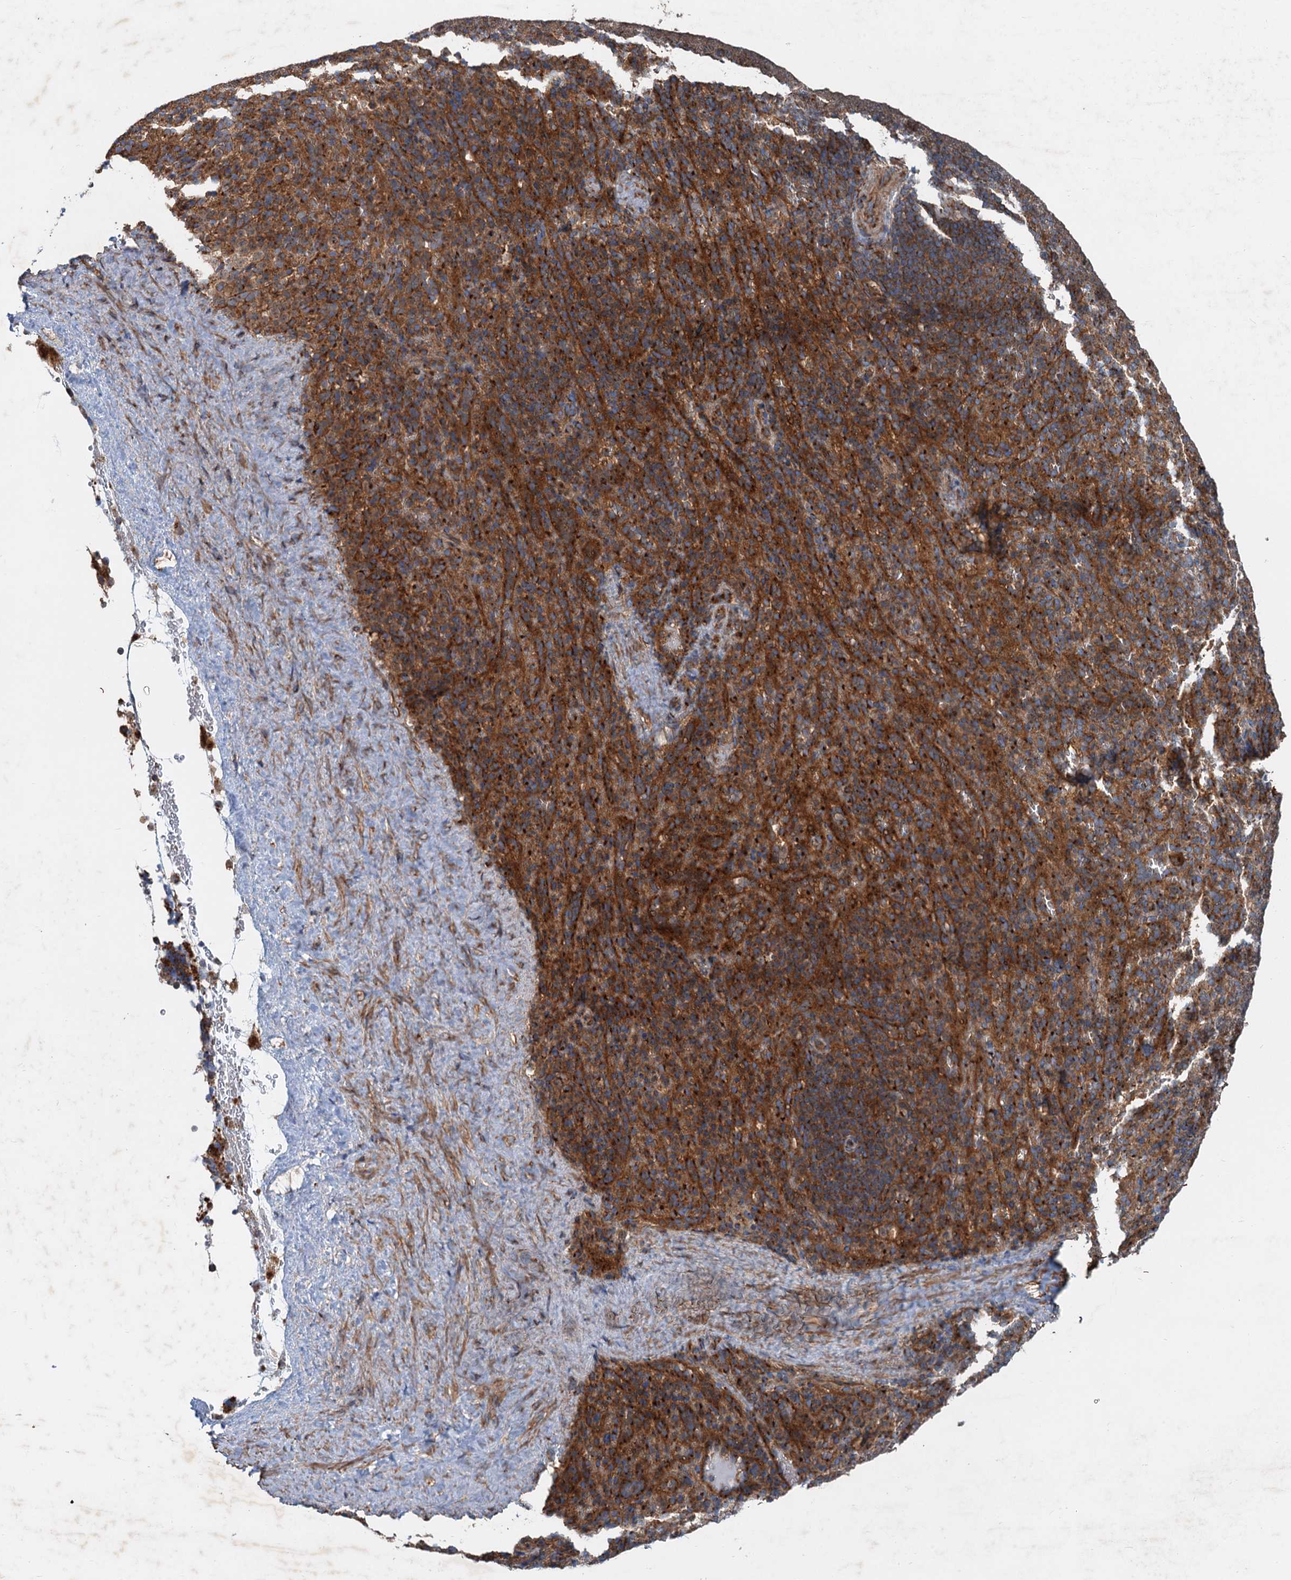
{"staining": {"intensity": "strong", "quantity": "25%-75%", "location": "cytoplasmic/membranous"}, "tissue": "spleen", "cell_type": "Cells in red pulp", "image_type": "normal", "snomed": [{"axis": "morphology", "description": "Normal tissue, NOS"}, {"axis": "topography", "description": "Spleen"}], "caption": "Immunohistochemistry (DAB) staining of benign spleen shows strong cytoplasmic/membranous protein positivity in approximately 25%-75% of cells in red pulp. The staining is performed using DAB brown chromogen to label protein expression. The nuclei are counter-stained blue using hematoxylin.", "gene": "ANKRD26", "patient": {"sex": "female", "age": 21}}